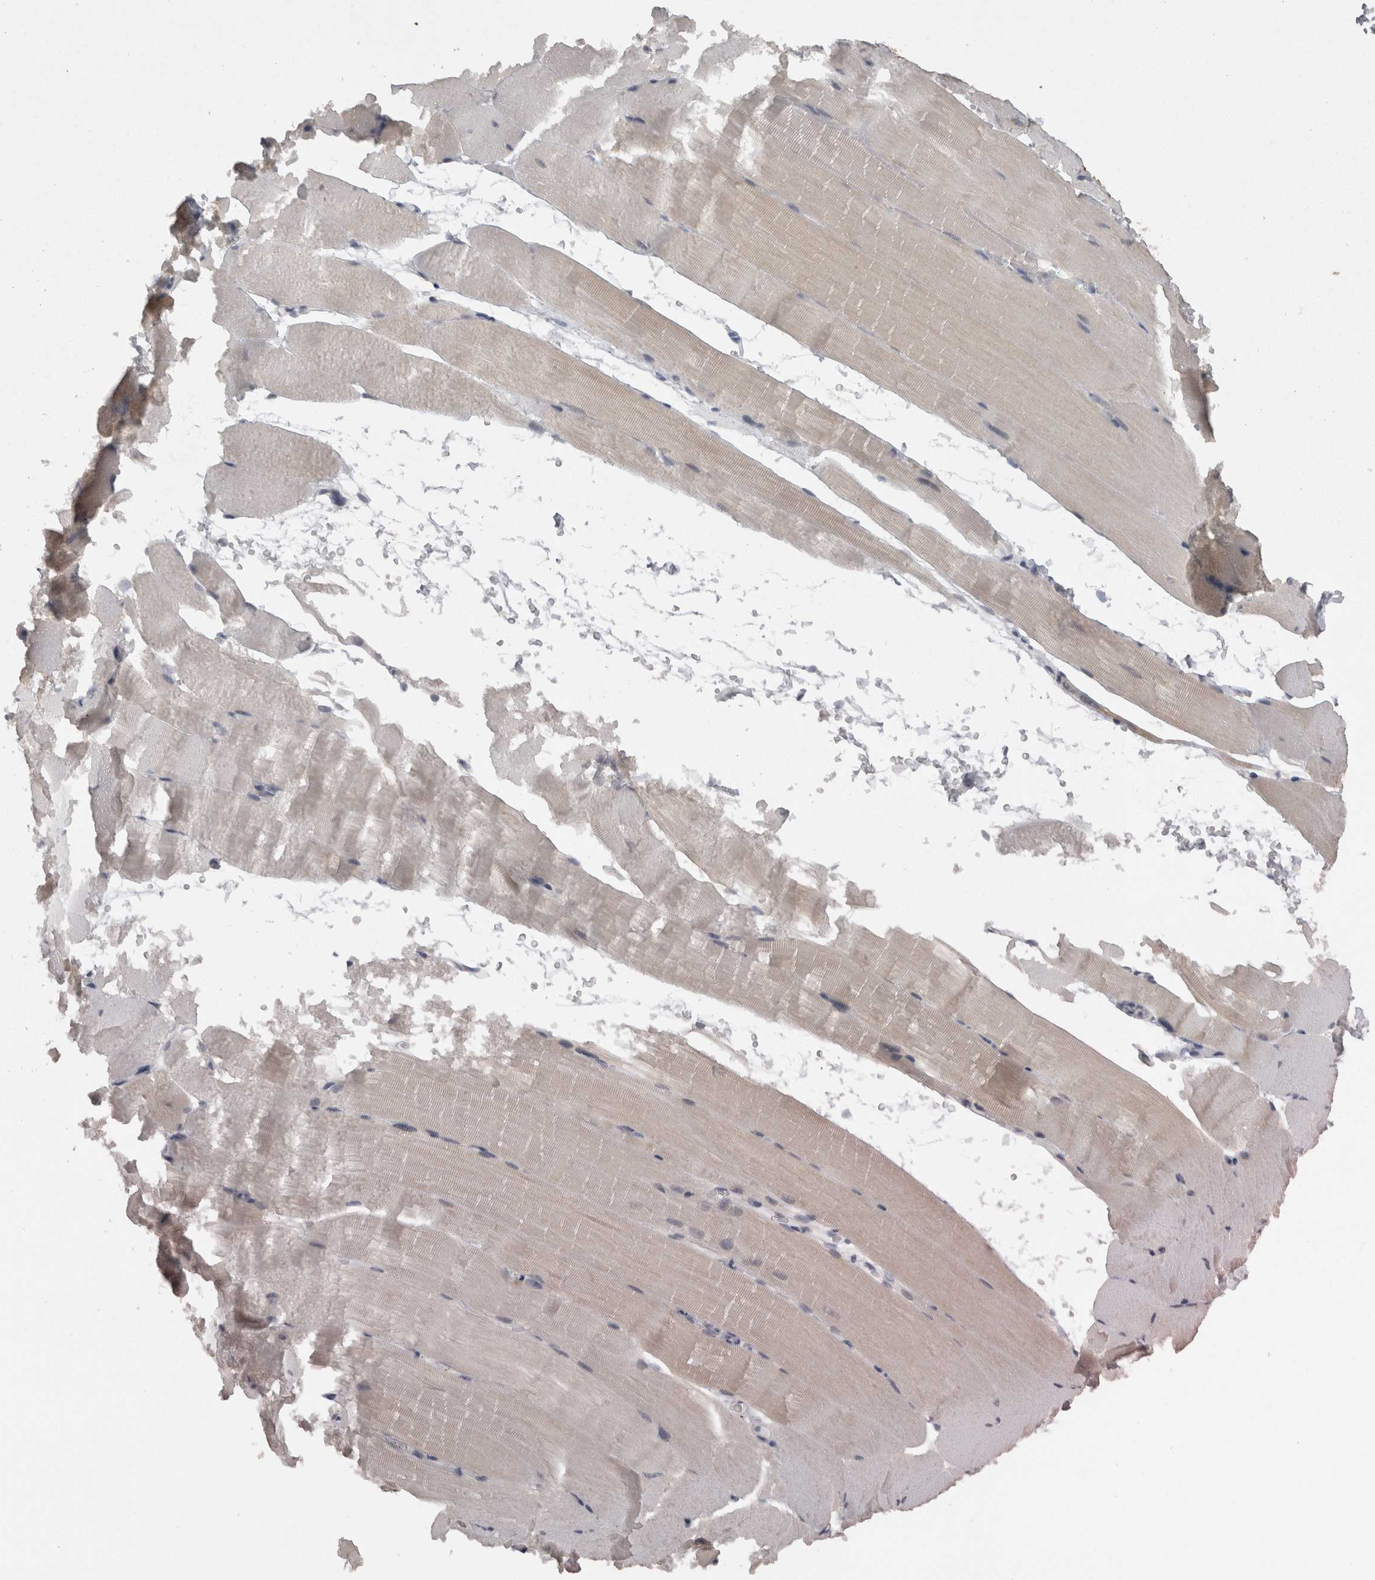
{"staining": {"intensity": "negative", "quantity": "none", "location": "none"}, "tissue": "skeletal muscle", "cell_type": "Myocytes", "image_type": "normal", "snomed": [{"axis": "morphology", "description": "Normal tissue, NOS"}, {"axis": "topography", "description": "Skeletal muscle"}, {"axis": "topography", "description": "Parathyroid gland"}], "caption": "A high-resolution image shows IHC staining of unremarkable skeletal muscle, which reveals no significant staining in myocytes.", "gene": "CAMK2D", "patient": {"sex": "female", "age": 37}}